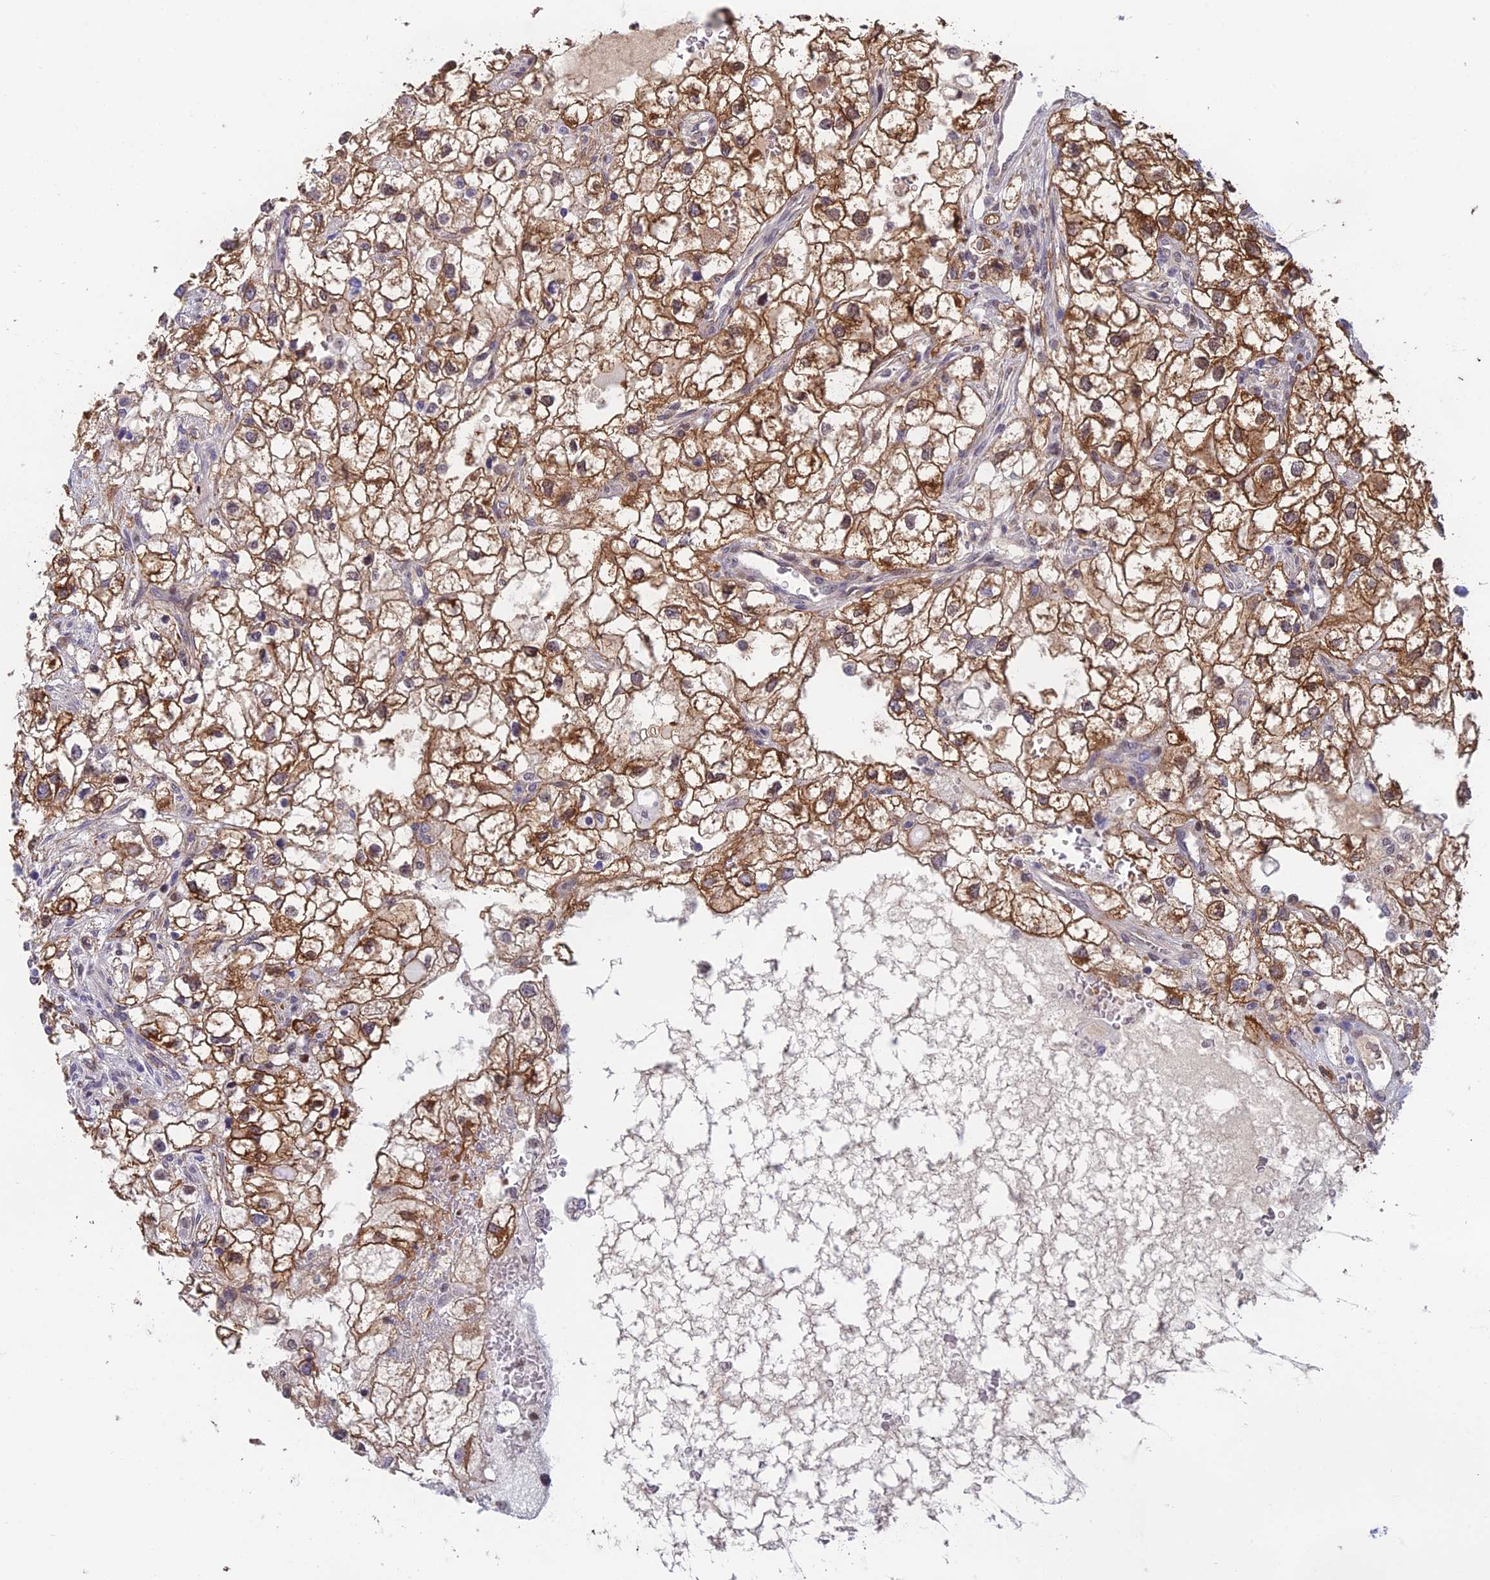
{"staining": {"intensity": "moderate", "quantity": ">75%", "location": "cytoplasmic/membranous"}, "tissue": "renal cancer", "cell_type": "Tumor cells", "image_type": "cancer", "snomed": [{"axis": "morphology", "description": "Adenocarcinoma, NOS"}, {"axis": "topography", "description": "Kidney"}], "caption": "Moderate cytoplasmic/membranous staining is present in approximately >75% of tumor cells in renal cancer.", "gene": "MRPL17", "patient": {"sex": "male", "age": 59}}